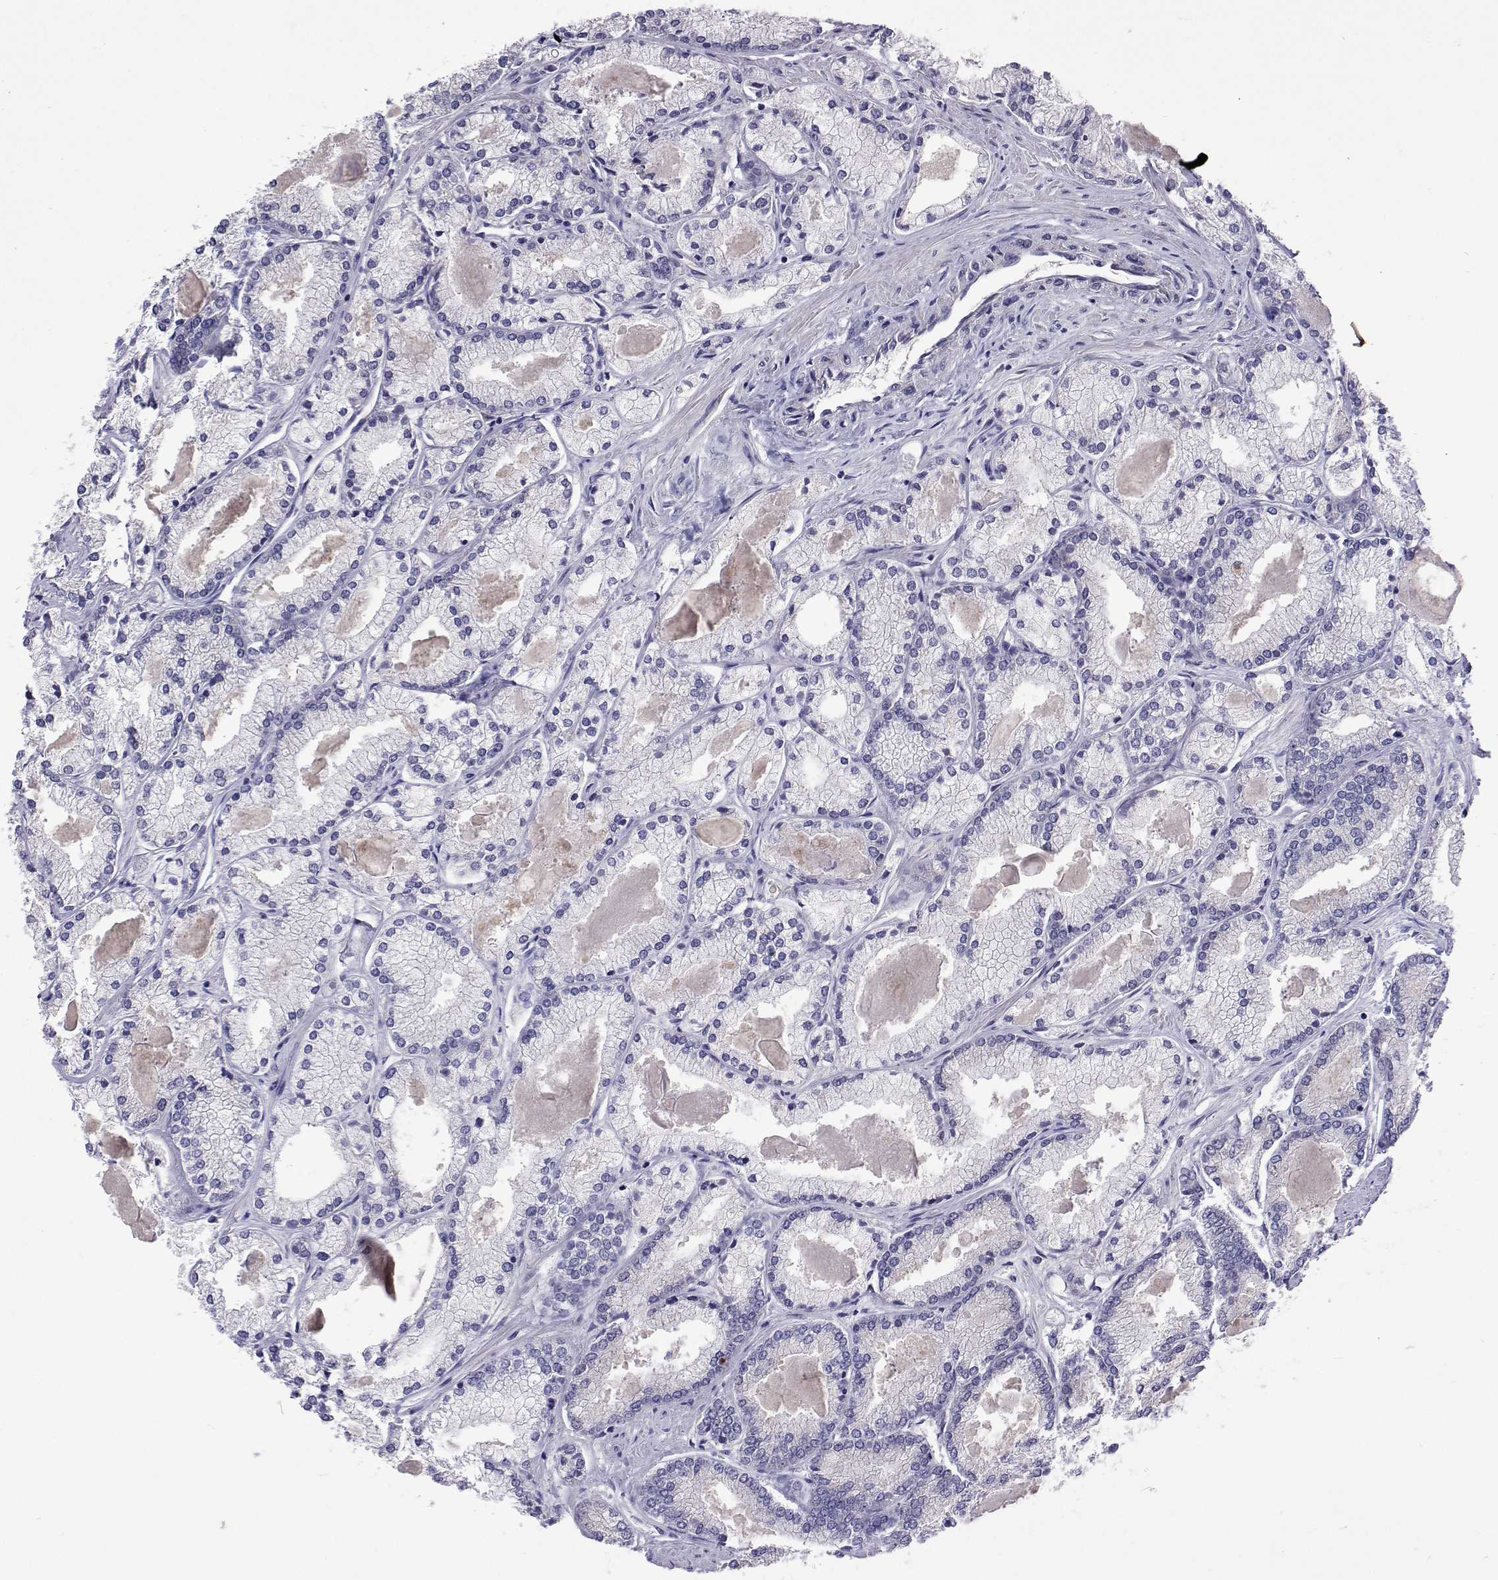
{"staining": {"intensity": "moderate", "quantity": "25%-75%", "location": "cytoplasmic/membranous"}, "tissue": "prostate cancer", "cell_type": "Tumor cells", "image_type": "cancer", "snomed": [{"axis": "morphology", "description": "Adenocarcinoma, High grade"}, {"axis": "topography", "description": "Prostate"}], "caption": "A brown stain labels moderate cytoplasmic/membranous expression of a protein in prostate cancer (adenocarcinoma (high-grade)) tumor cells.", "gene": "DHTKD1", "patient": {"sex": "male", "age": 68}}